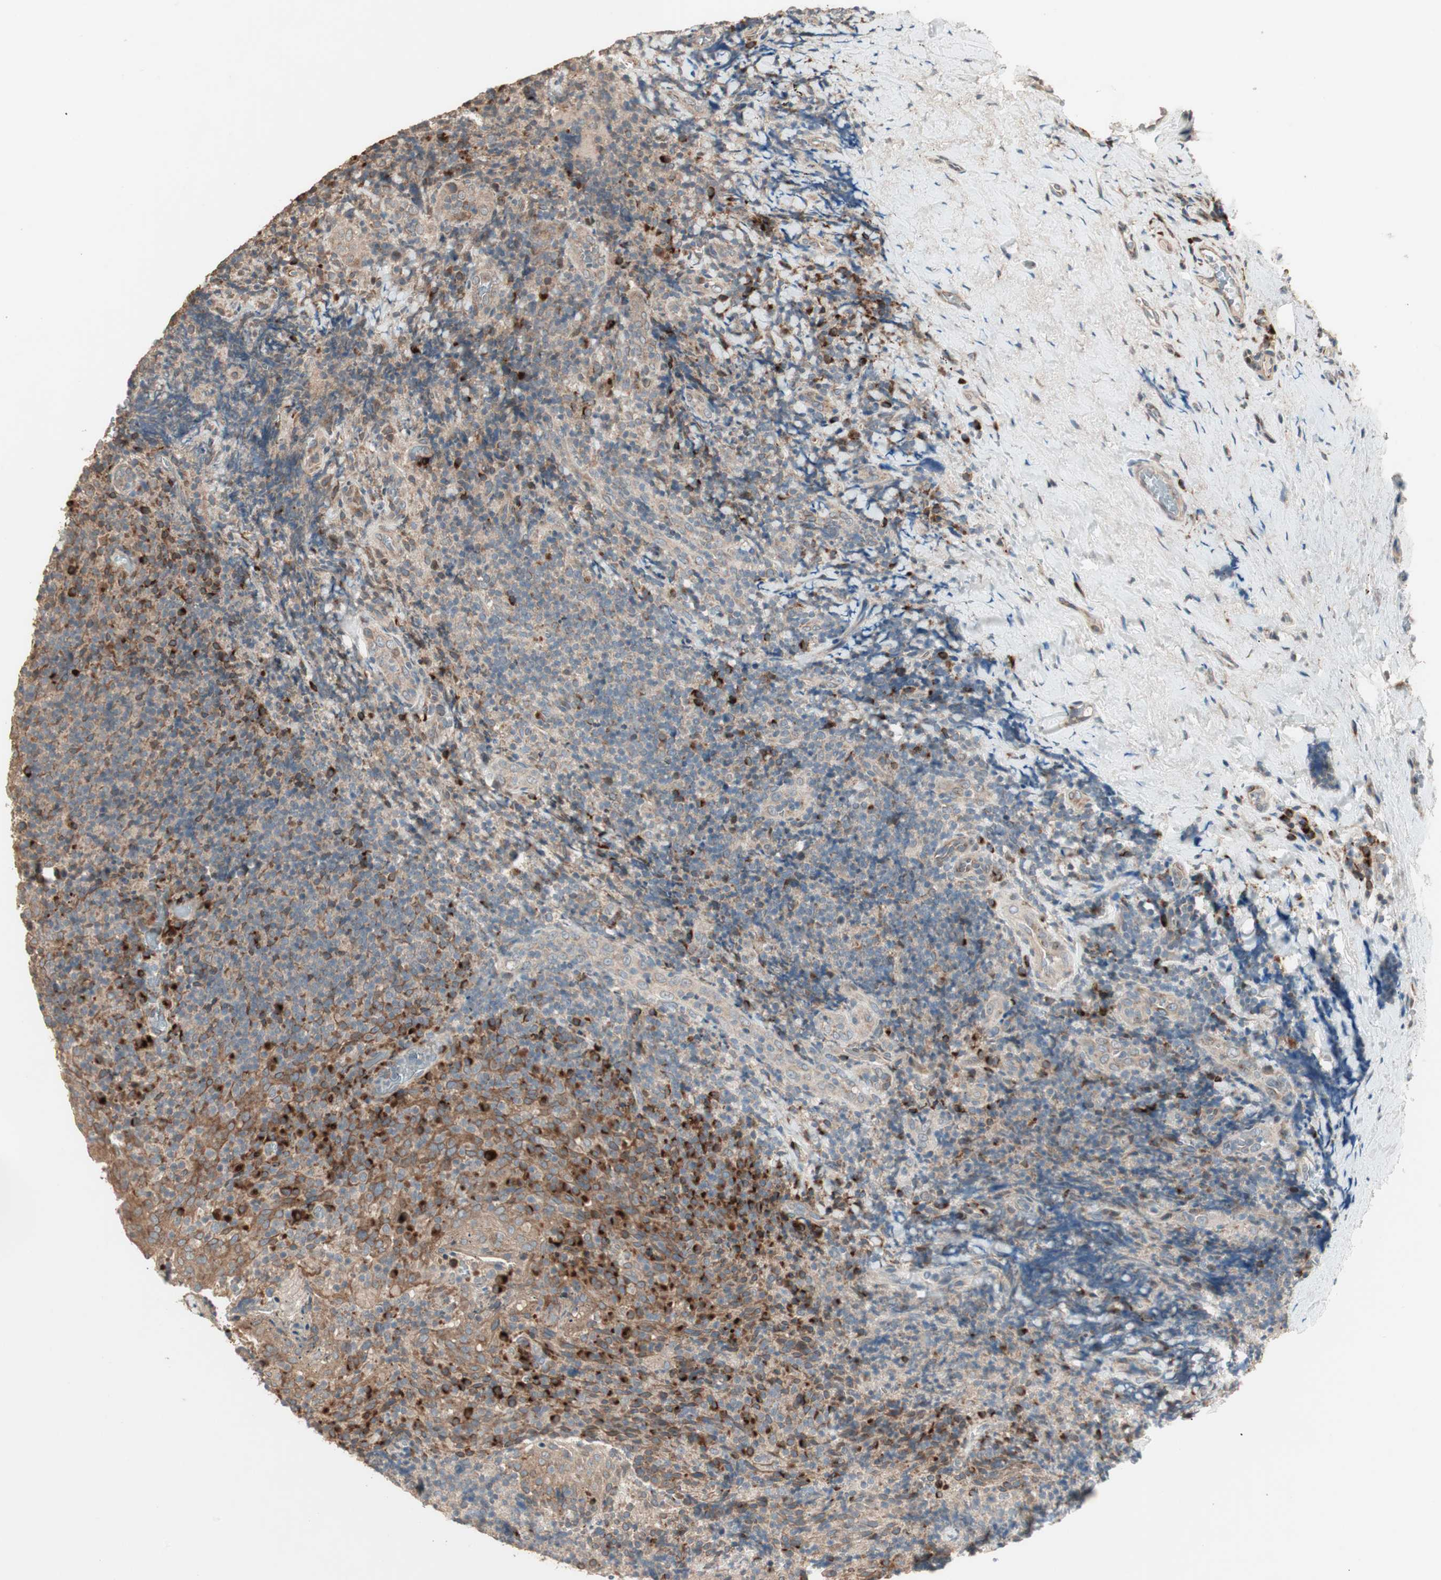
{"staining": {"intensity": "moderate", "quantity": ">75%", "location": "cytoplasmic/membranous"}, "tissue": "lymphoma", "cell_type": "Tumor cells", "image_type": "cancer", "snomed": [{"axis": "morphology", "description": "Malignant lymphoma, non-Hodgkin's type, High grade"}, {"axis": "topography", "description": "Tonsil"}], "caption": "Brown immunohistochemical staining in malignant lymphoma, non-Hodgkin's type (high-grade) demonstrates moderate cytoplasmic/membranous positivity in about >75% of tumor cells. The protein of interest is stained brown, and the nuclei are stained in blue (DAB (3,3'-diaminobenzidine) IHC with brightfield microscopy, high magnification).", "gene": "RARRES1", "patient": {"sex": "female", "age": 36}}